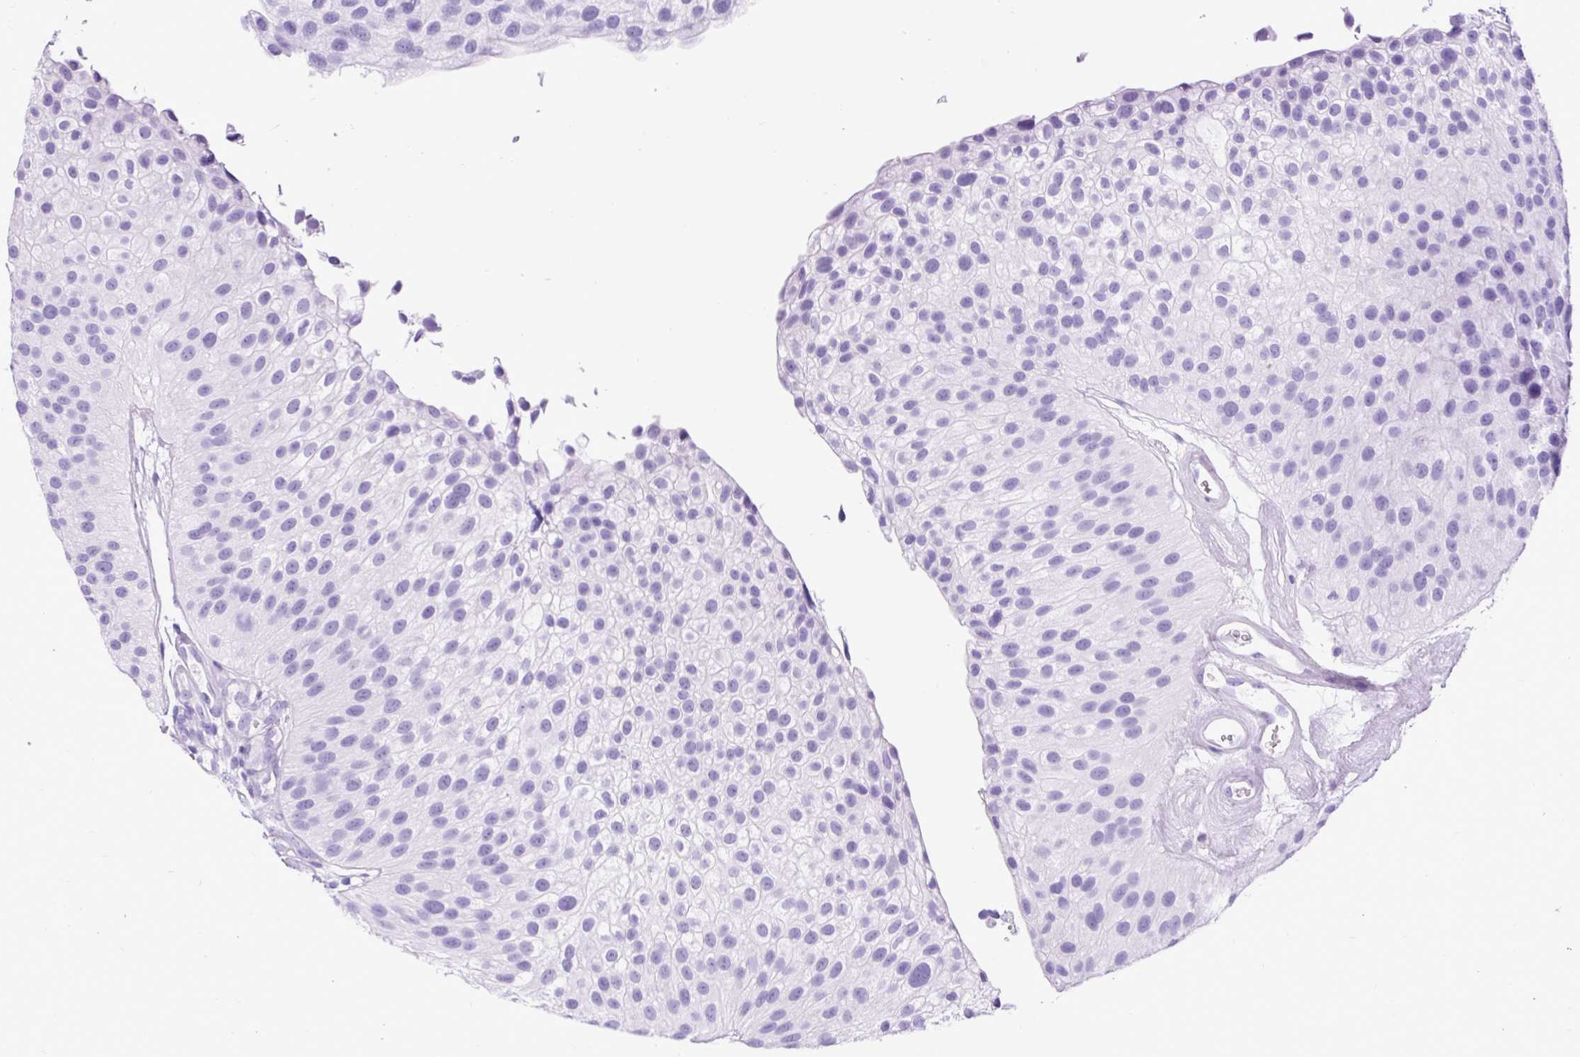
{"staining": {"intensity": "negative", "quantity": "none", "location": "none"}, "tissue": "urothelial cancer", "cell_type": "Tumor cells", "image_type": "cancer", "snomed": [{"axis": "morphology", "description": "Urothelial carcinoma, NOS"}, {"axis": "topography", "description": "Urinary bladder"}], "caption": "Image shows no protein staining in tumor cells of transitional cell carcinoma tissue.", "gene": "CEL", "patient": {"sex": "male", "age": 87}}